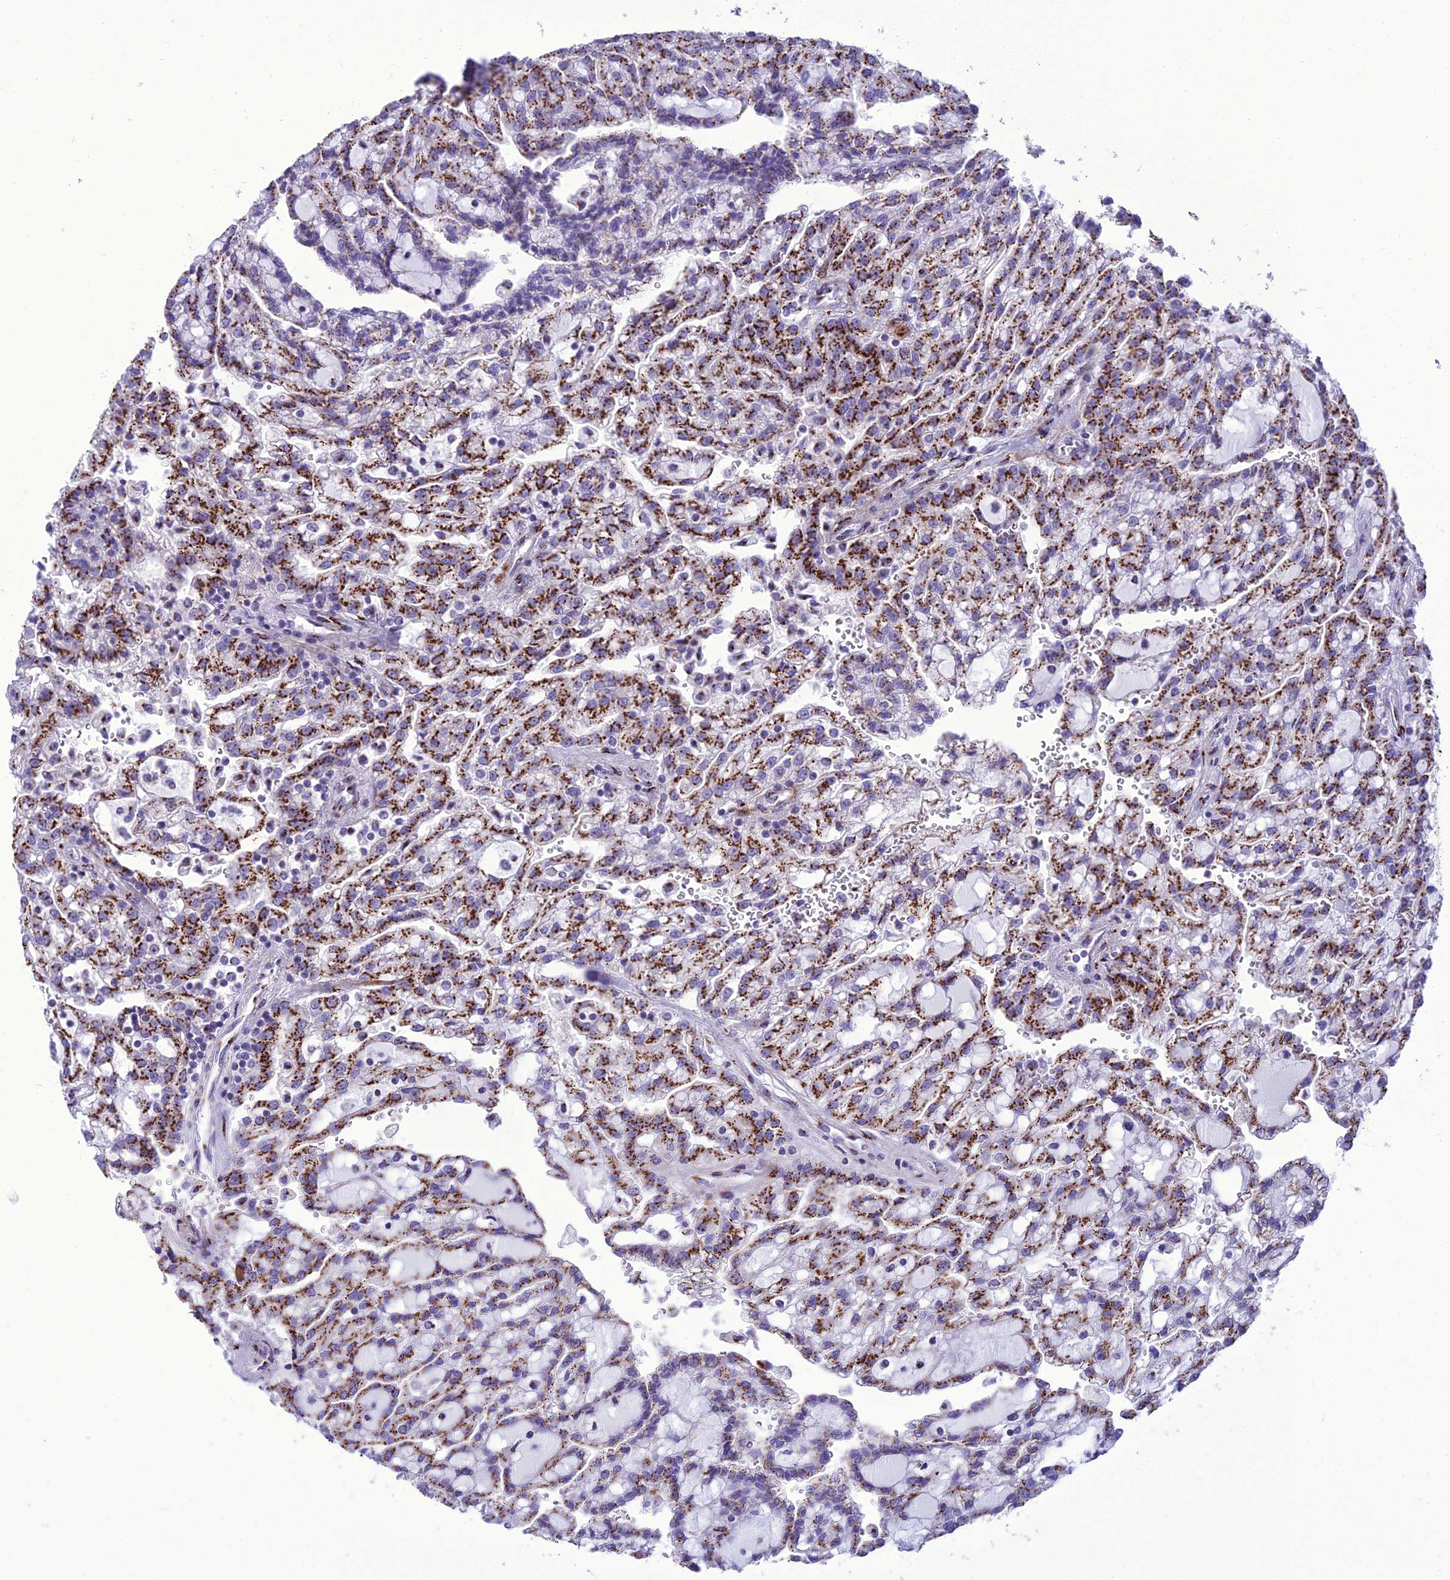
{"staining": {"intensity": "strong", "quantity": ">75%", "location": "cytoplasmic/membranous"}, "tissue": "renal cancer", "cell_type": "Tumor cells", "image_type": "cancer", "snomed": [{"axis": "morphology", "description": "Adenocarcinoma, NOS"}, {"axis": "topography", "description": "Kidney"}], "caption": "High-power microscopy captured an IHC micrograph of renal cancer (adenocarcinoma), revealing strong cytoplasmic/membranous staining in approximately >75% of tumor cells.", "gene": "GOLM2", "patient": {"sex": "male", "age": 63}}